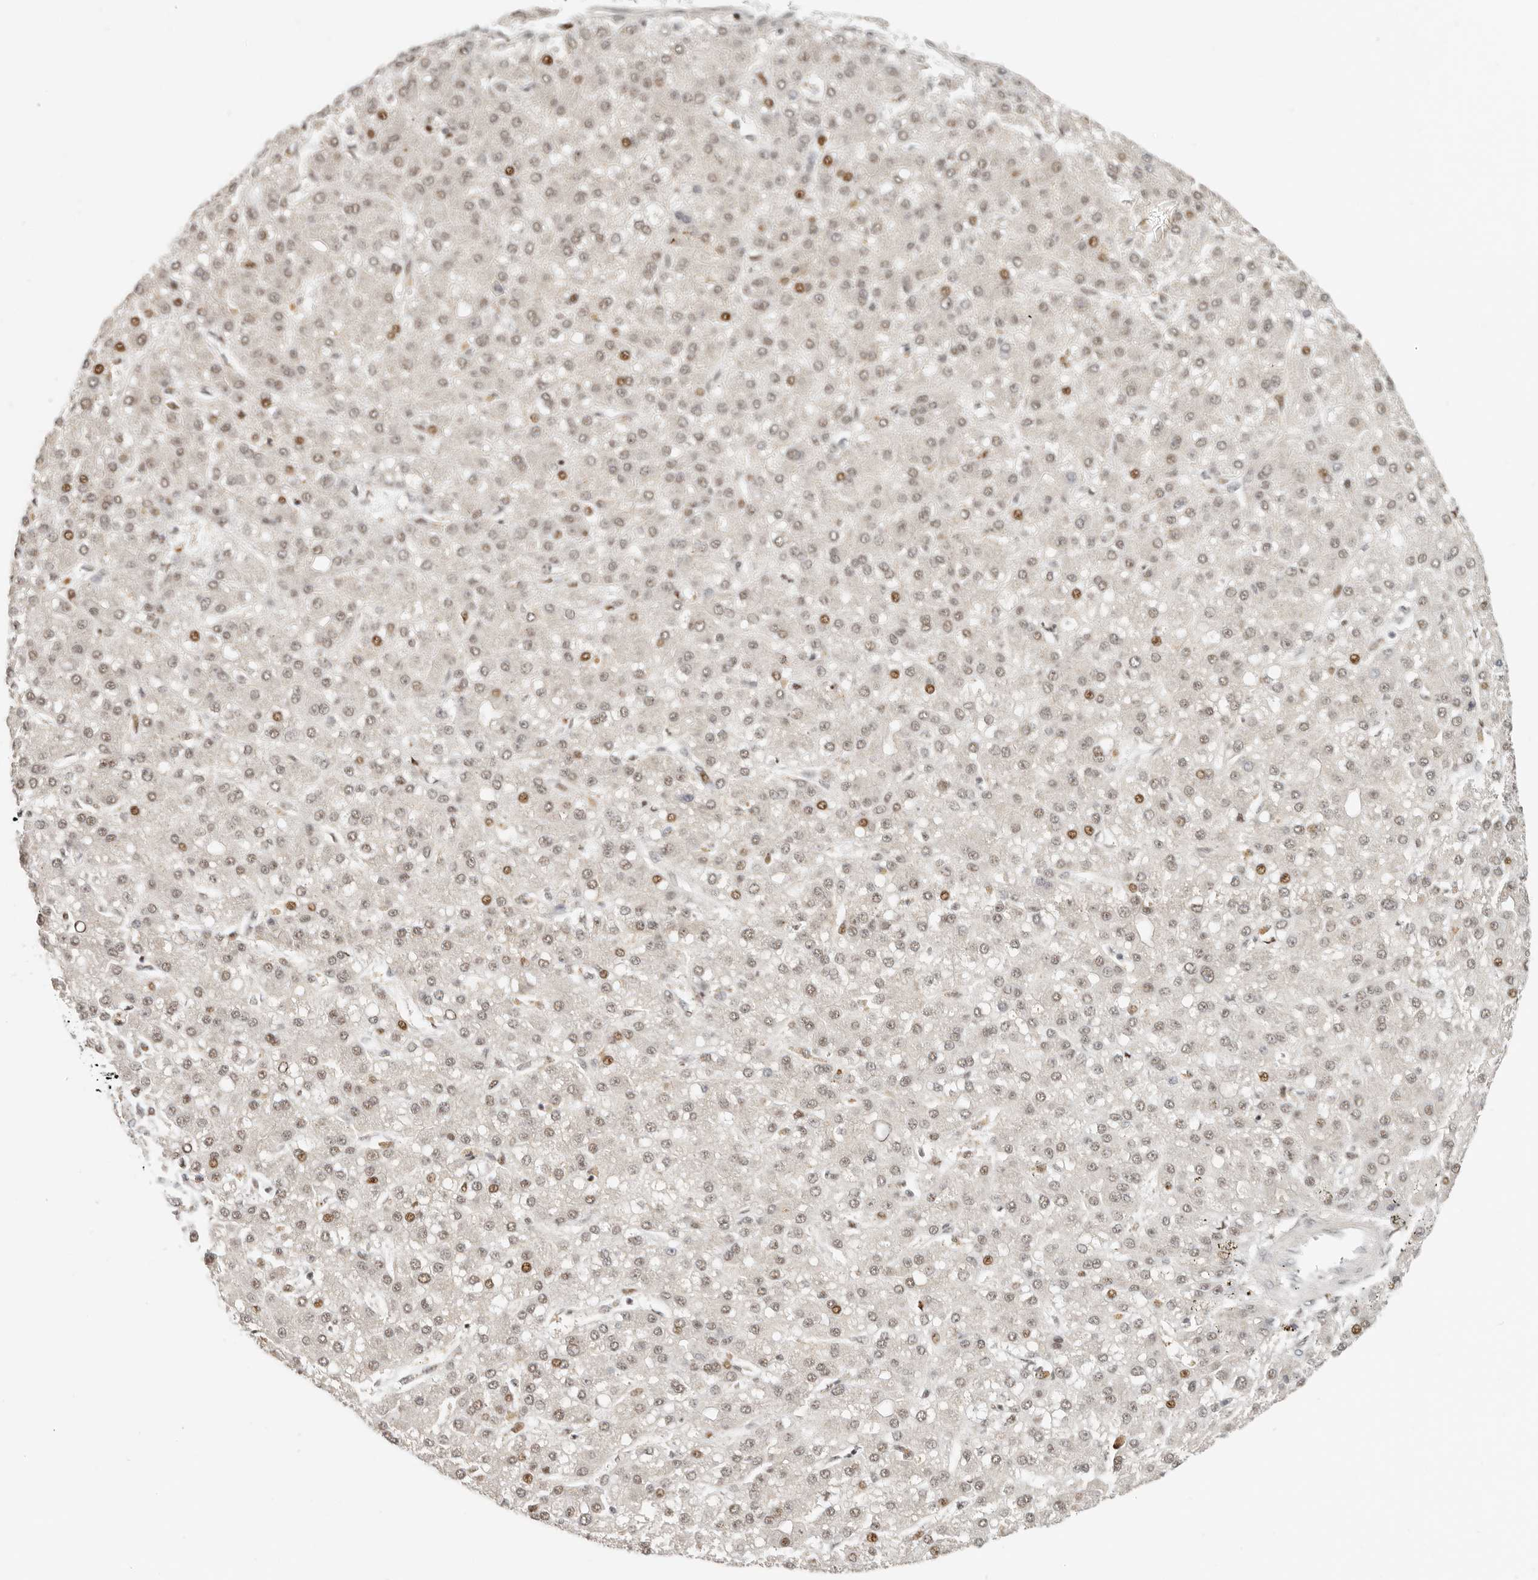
{"staining": {"intensity": "moderate", "quantity": "<25%", "location": "nuclear"}, "tissue": "liver cancer", "cell_type": "Tumor cells", "image_type": "cancer", "snomed": [{"axis": "morphology", "description": "Carcinoma, Hepatocellular, NOS"}, {"axis": "topography", "description": "Liver"}], "caption": "A low amount of moderate nuclear expression is identified in about <25% of tumor cells in liver cancer tissue. Immunohistochemistry stains the protein of interest in brown and the nuclei are stained blue.", "gene": "GPBP1L1", "patient": {"sex": "male", "age": 67}}